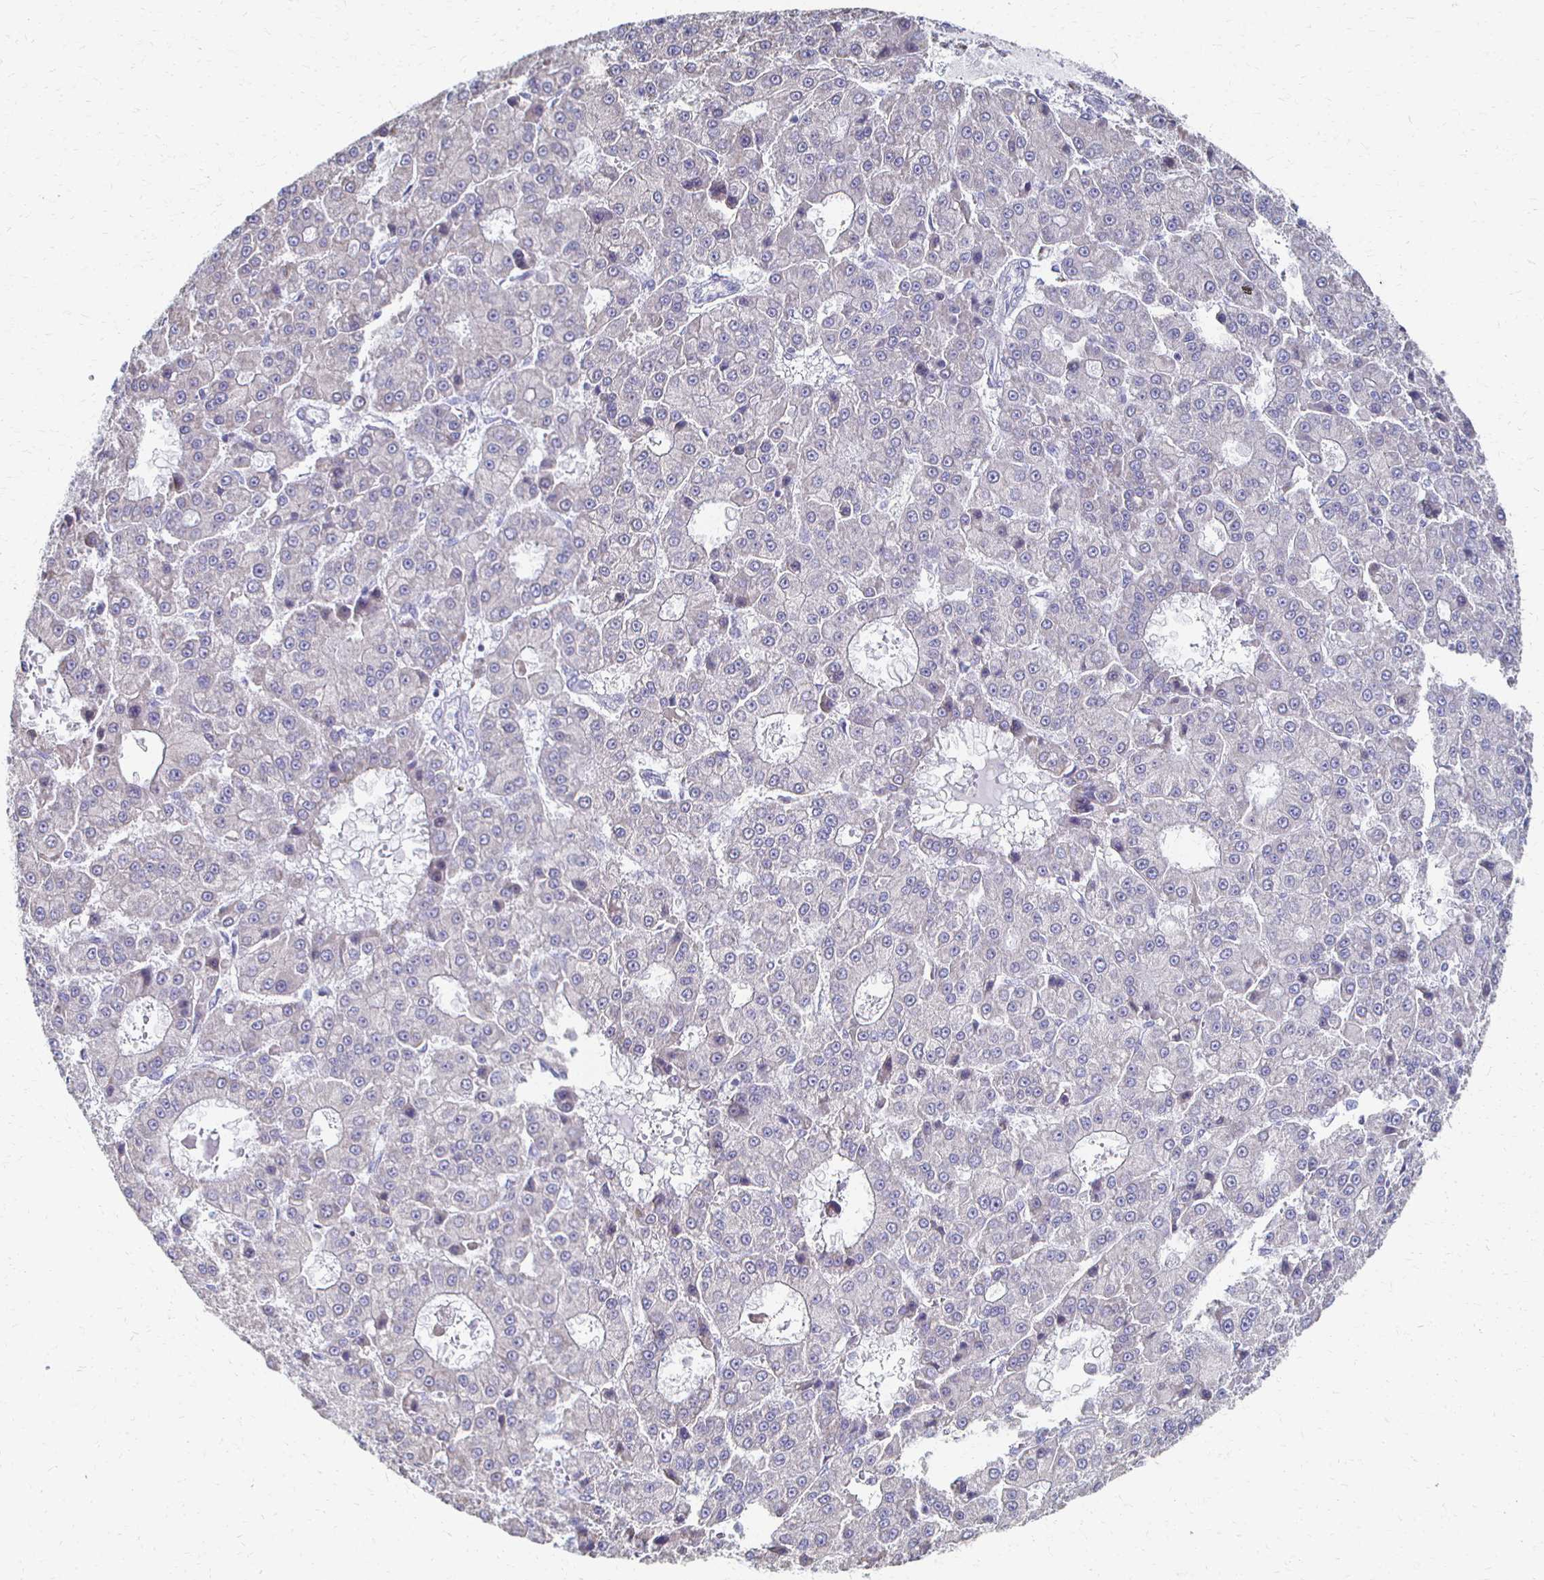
{"staining": {"intensity": "negative", "quantity": "none", "location": "none"}, "tissue": "liver cancer", "cell_type": "Tumor cells", "image_type": "cancer", "snomed": [{"axis": "morphology", "description": "Carcinoma, Hepatocellular, NOS"}, {"axis": "topography", "description": "Liver"}], "caption": "DAB (3,3'-diaminobenzidine) immunohistochemical staining of human liver cancer demonstrates no significant expression in tumor cells.", "gene": "ATP1A3", "patient": {"sex": "male", "age": 70}}